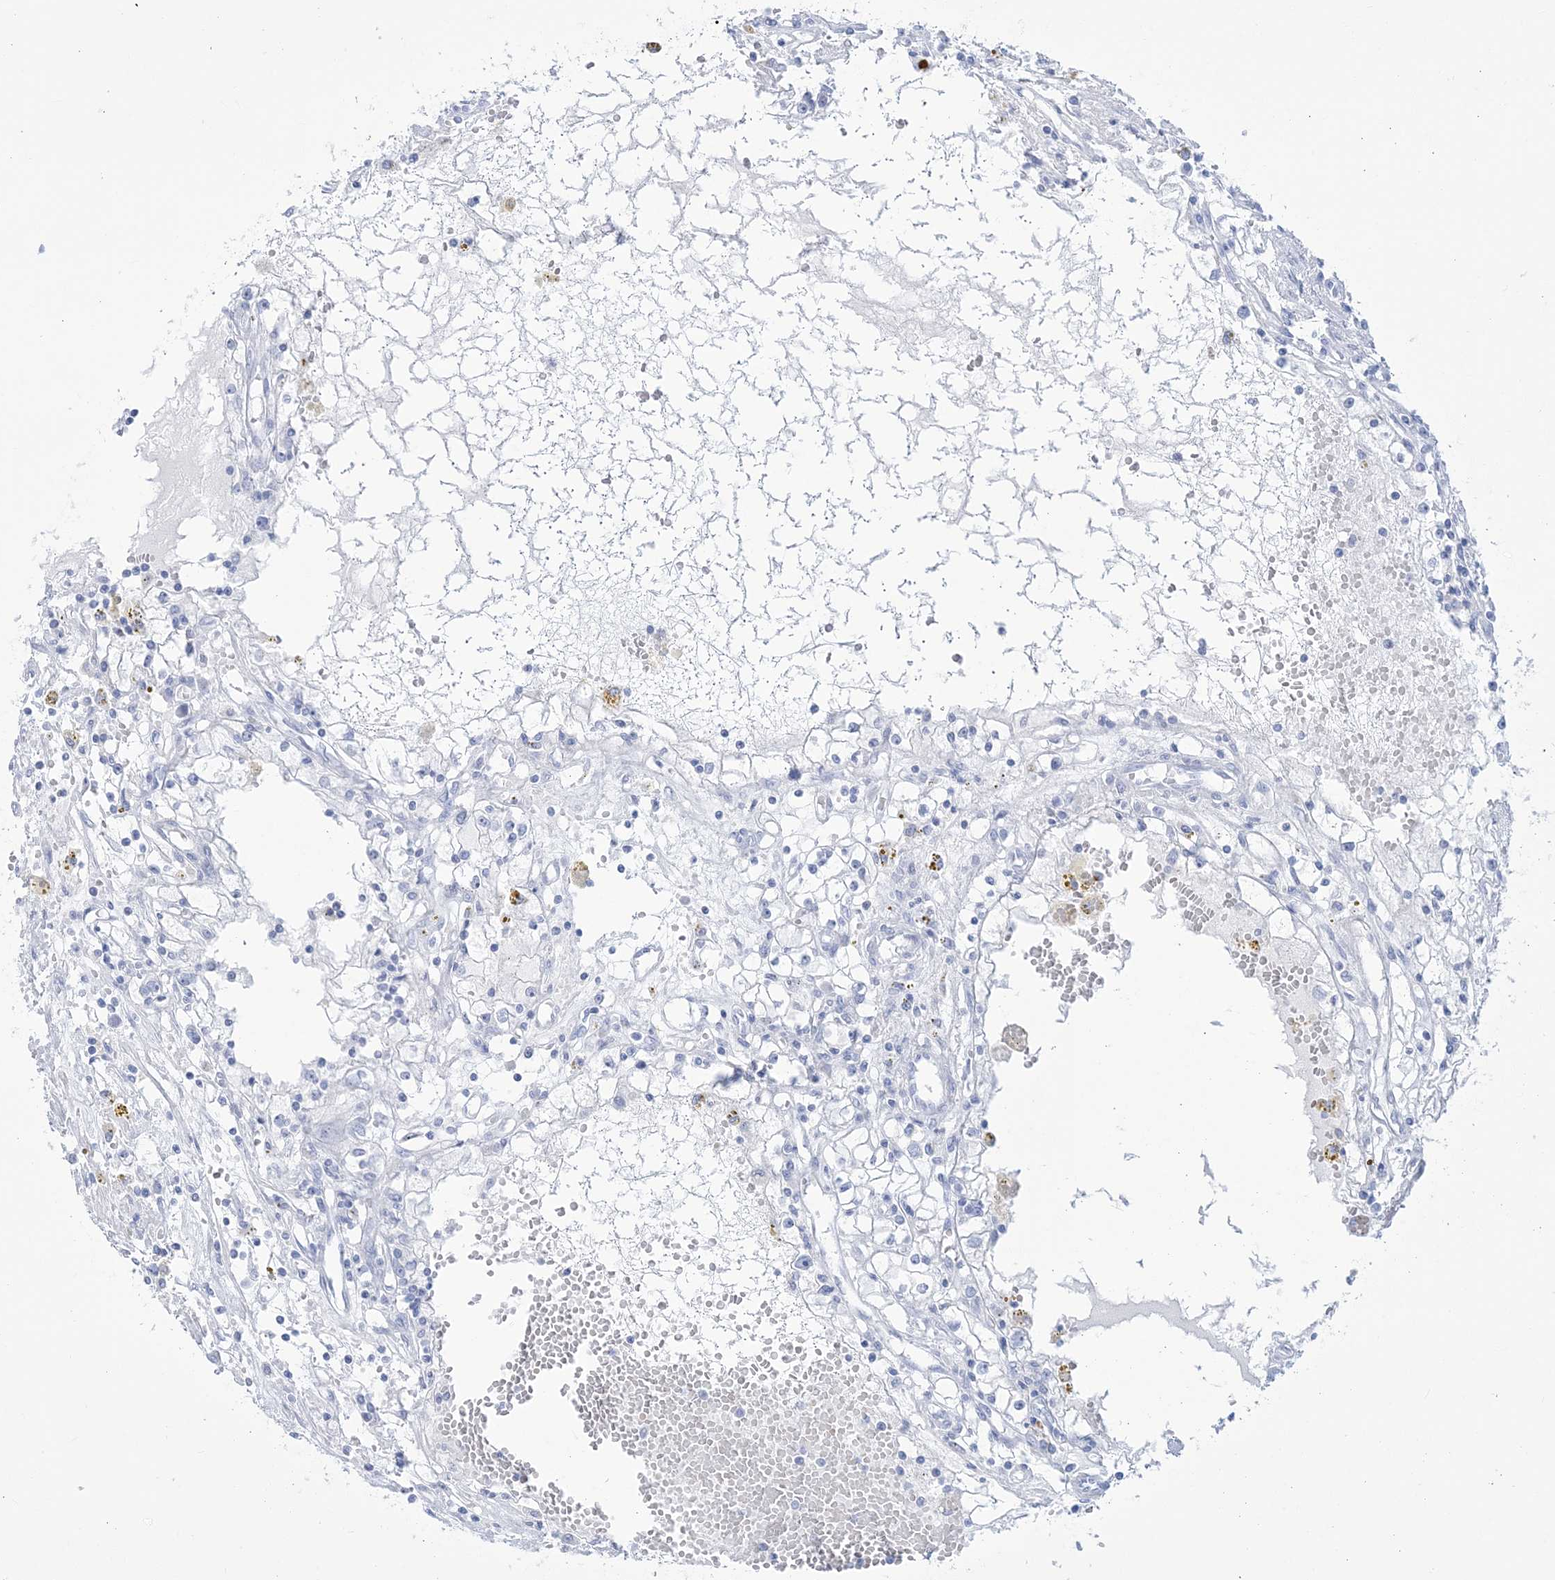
{"staining": {"intensity": "negative", "quantity": "none", "location": "none"}, "tissue": "renal cancer", "cell_type": "Tumor cells", "image_type": "cancer", "snomed": [{"axis": "morphology", "description": "Adenocarcinoma, NOS"}, {"axis": "topography", "description": "Kidney"}], "caption": "Adenocarcinoma (renal) was stained to show a protein in brown. There is no significant expression in tumor cells.", "gene": "RBP2", "patient": {"sex": "male", "age": 56}}